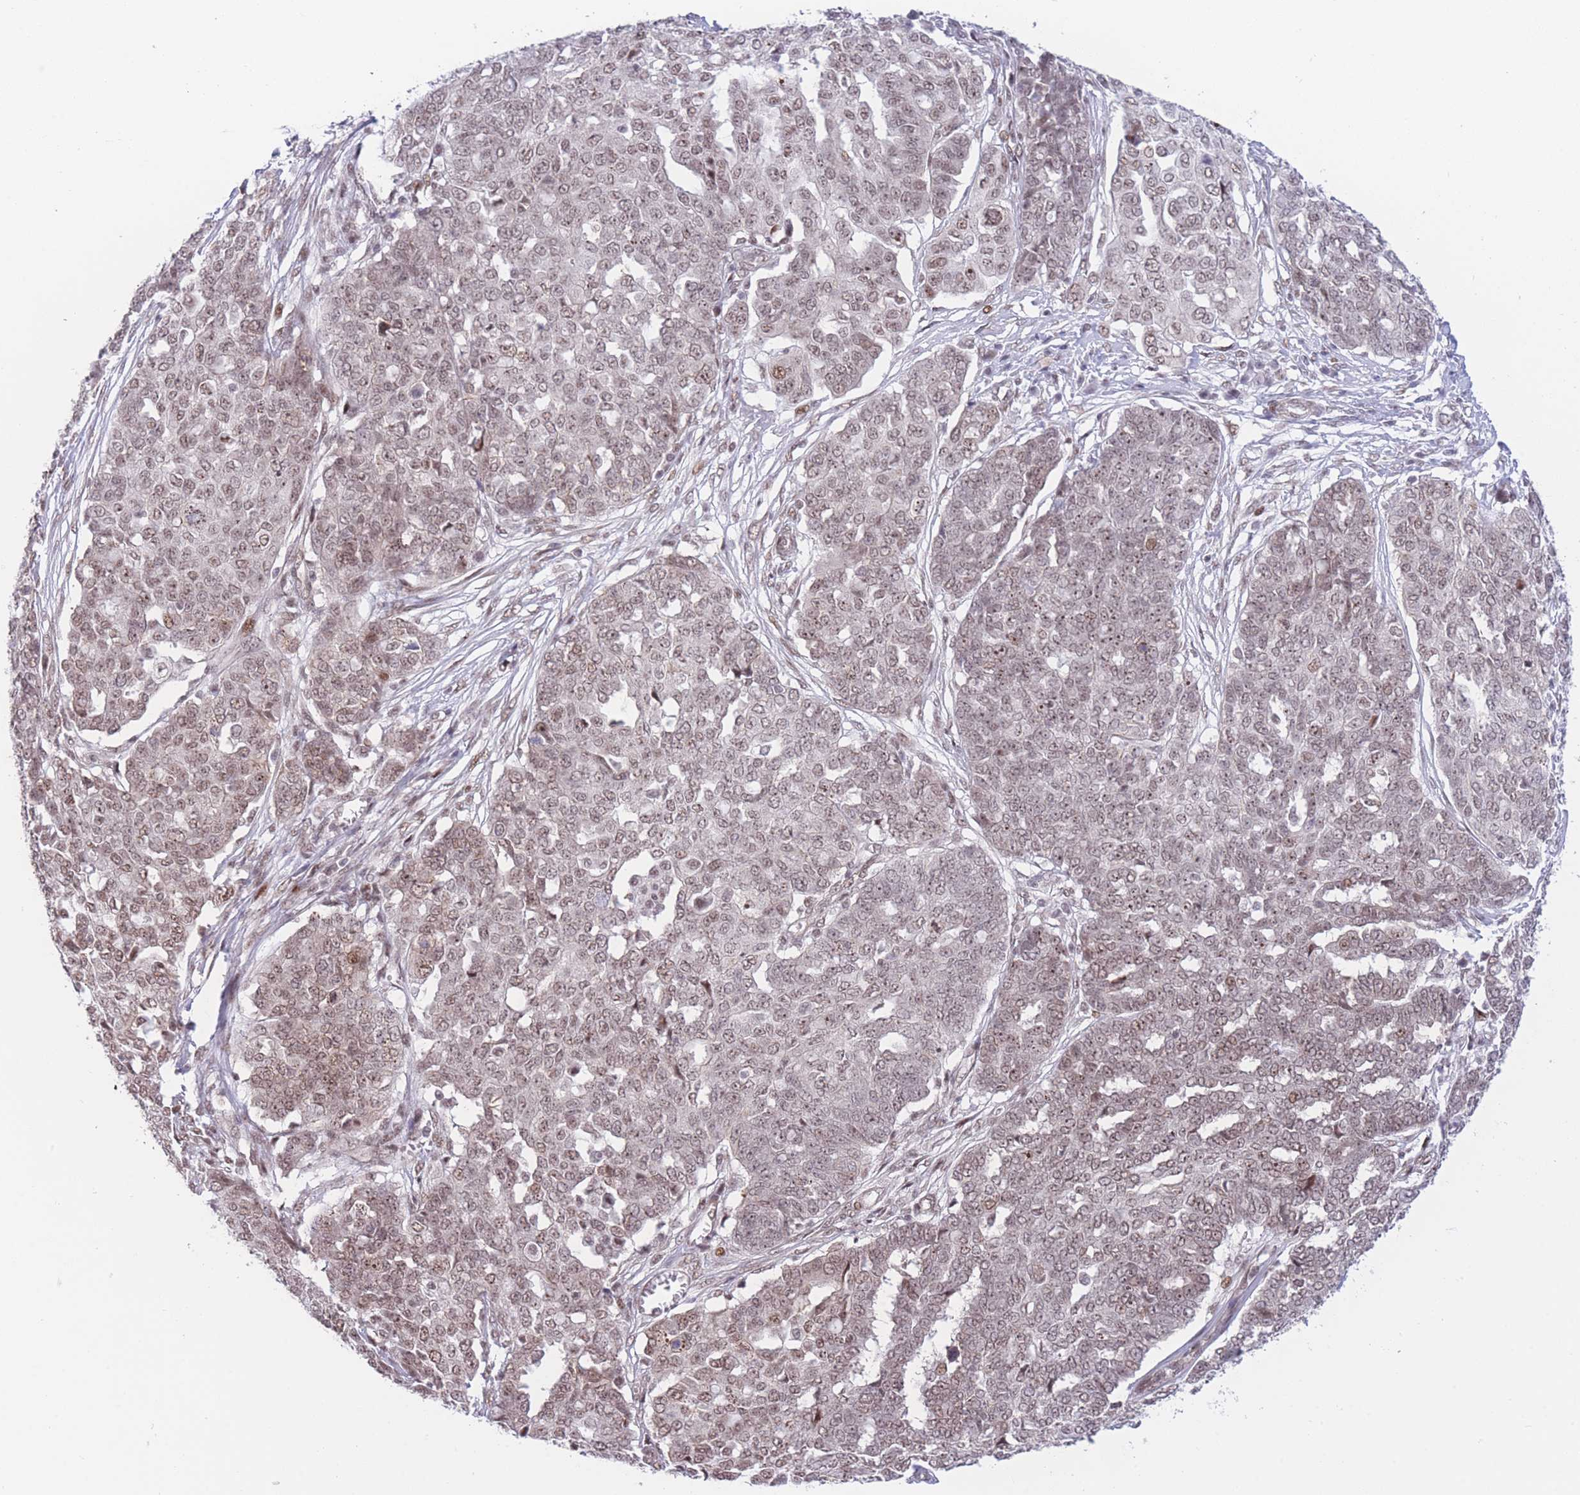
{"staining": {"intensity": "weak", "quantity": ">75%", "location": "nuclear"}, "tissue": "ovarian cancer", "cell_type": "Tumor cells", "image_type": "cancer", "snomed": [{"axis": "morphology", "description": "Cystadenocarcinoma, serous, NOS"}, {"axis": "topography", "description": "Soft tissue"}, {"axis": "topography", "description": "Ovary"}], "caption": "Protein staining of ovarian cancer tissue demonstrates weak nuclear staining in about >75% of tumor cells.", "gene": "PCIF1", "patient": {"sex": "female", "age": 57}}